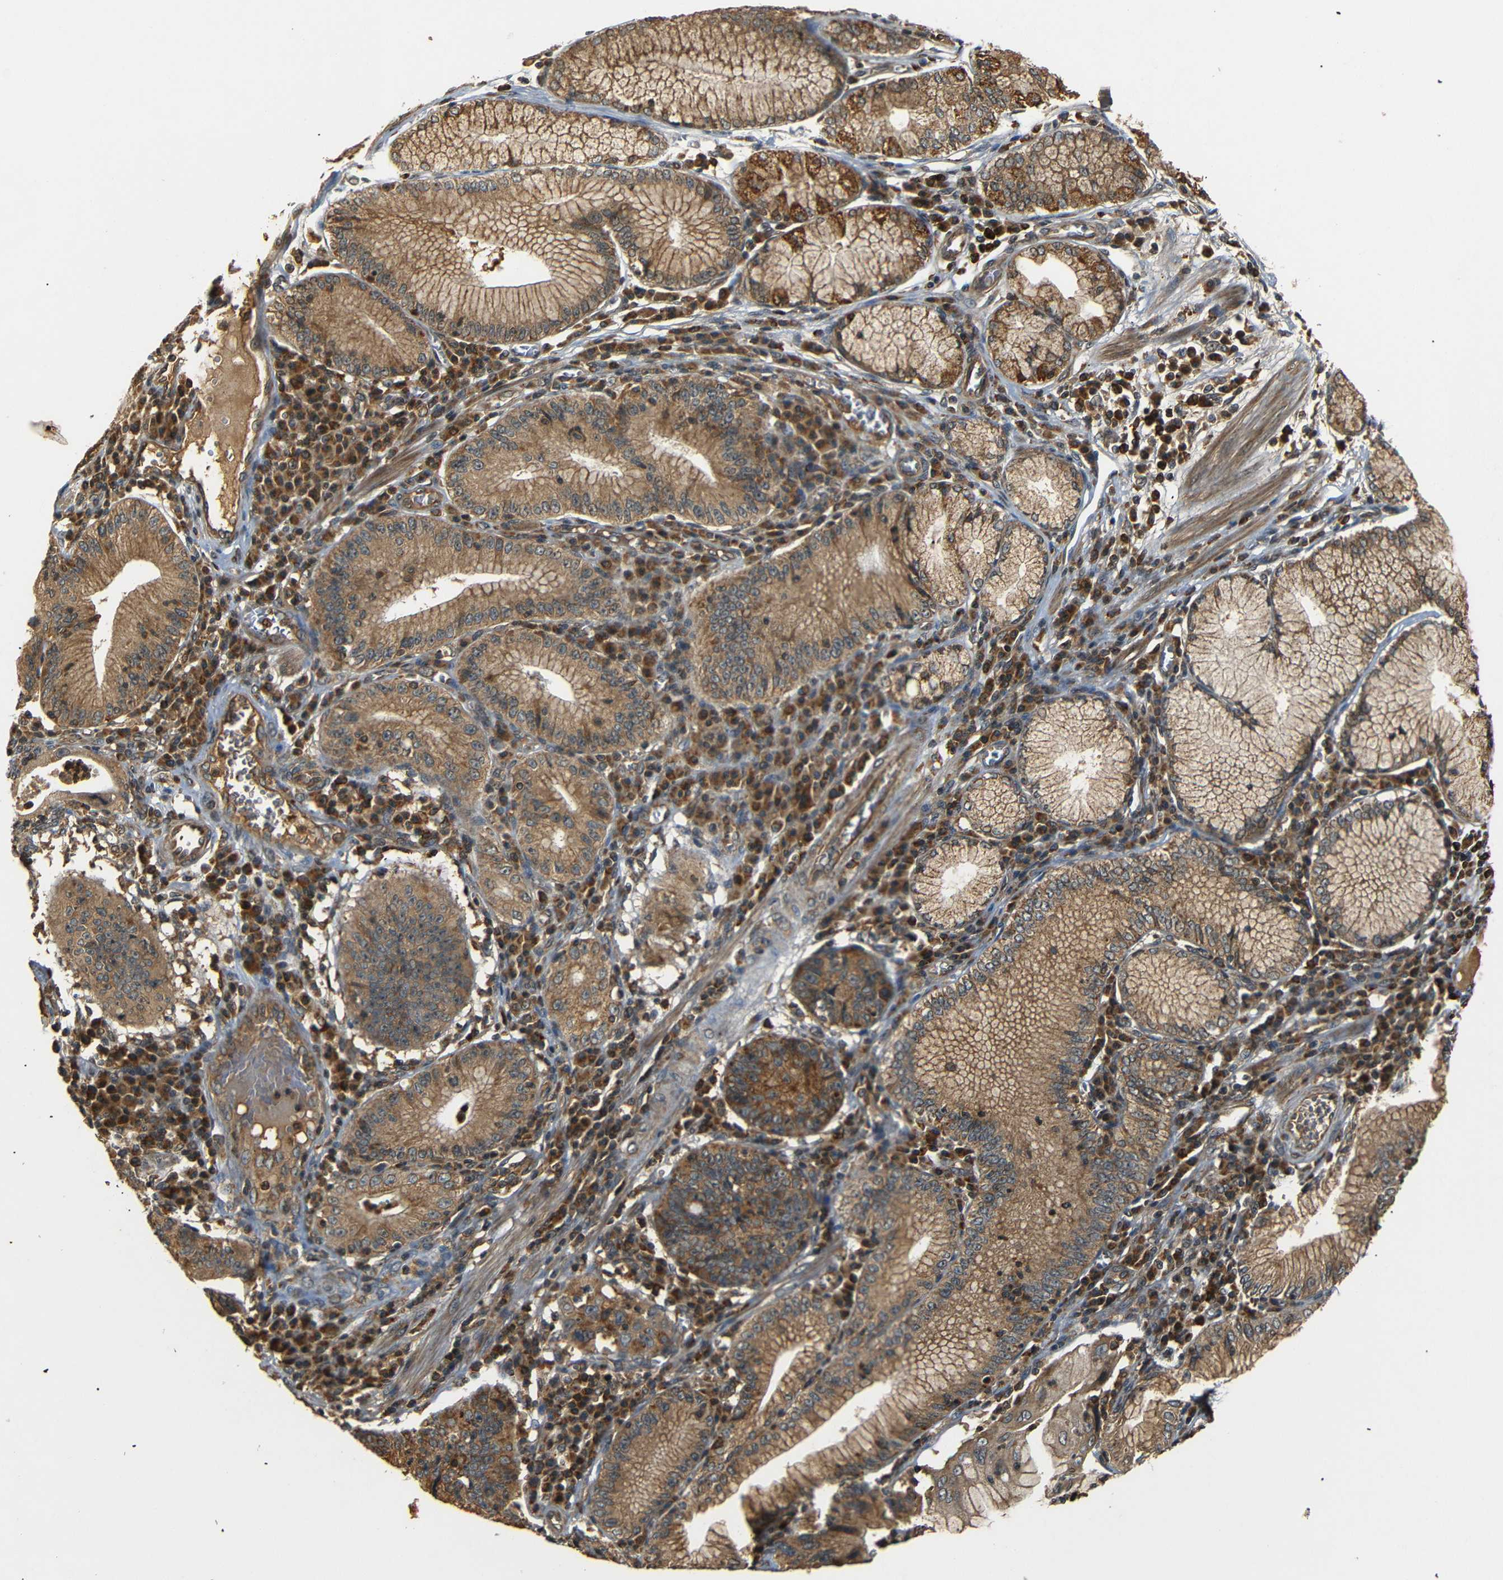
{"staining": {"intensity": "moderate", "quantity": ">75%", "location": "cytoplasmic/membranous"}, "tissue": "stomach cancer", "cell_type": "Tumor cells", "image_type": "cancer", "snomed": [{"axis": "morphology", "description": "Adenocarcinoma, NOS"}, {"axis": "topography", "description": "Stomach"}], "caption": "Stomach cancer (adenocarcinoma) stained for a protein (brown) reveals moderate cytoplasmic/membranous positive positivity in about >75% of tumor cells.", "gene": "TANK", "patient": {"sex": "male", "age": 59}}